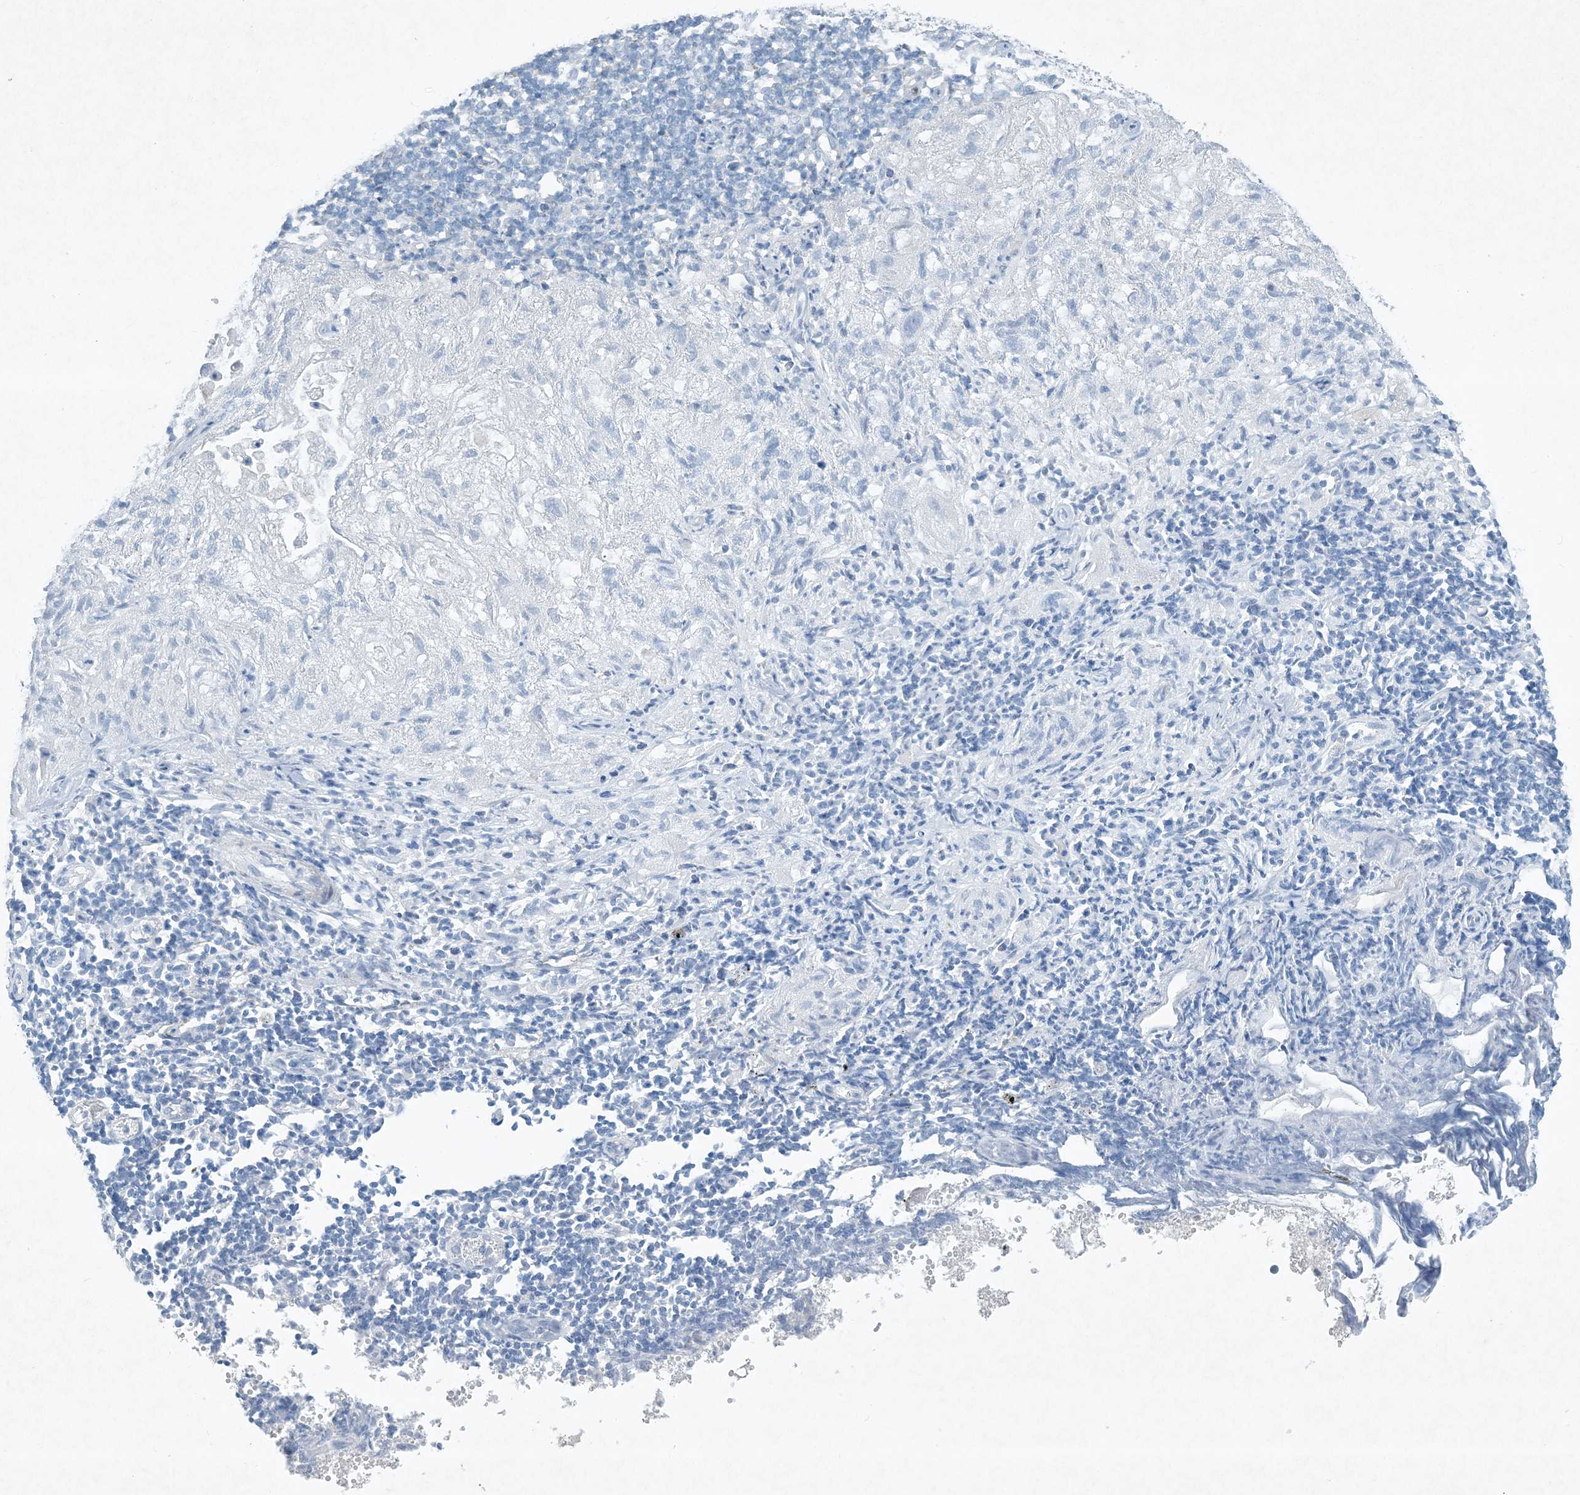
{"staining": {"intensity": "negative", "quantity": "none", "location": "none"}, "tissue": "lung cancer", "cell_type": "Tumor cells", "image_type": "cancer", "snomed": [{"axis": "morphology", "description": "Inflammation, NOS"}, {"axis": "morphology", "description": "Squamous cell carcinoma, NOS"}, {"axis": "topography", "description": "Lymph node"}, {"axis": "topography", "description": "Soft tissue"}, {"axis": "topography", "description": "Lung"}], "caption": "IHC micrograph of lung cancer (squamous cell carcinoma) stained for a protein (brown), which demonstrates no expression in tumor cells.", "gene": "PGM5", "patient": {"sex": "male", "age": 66}}